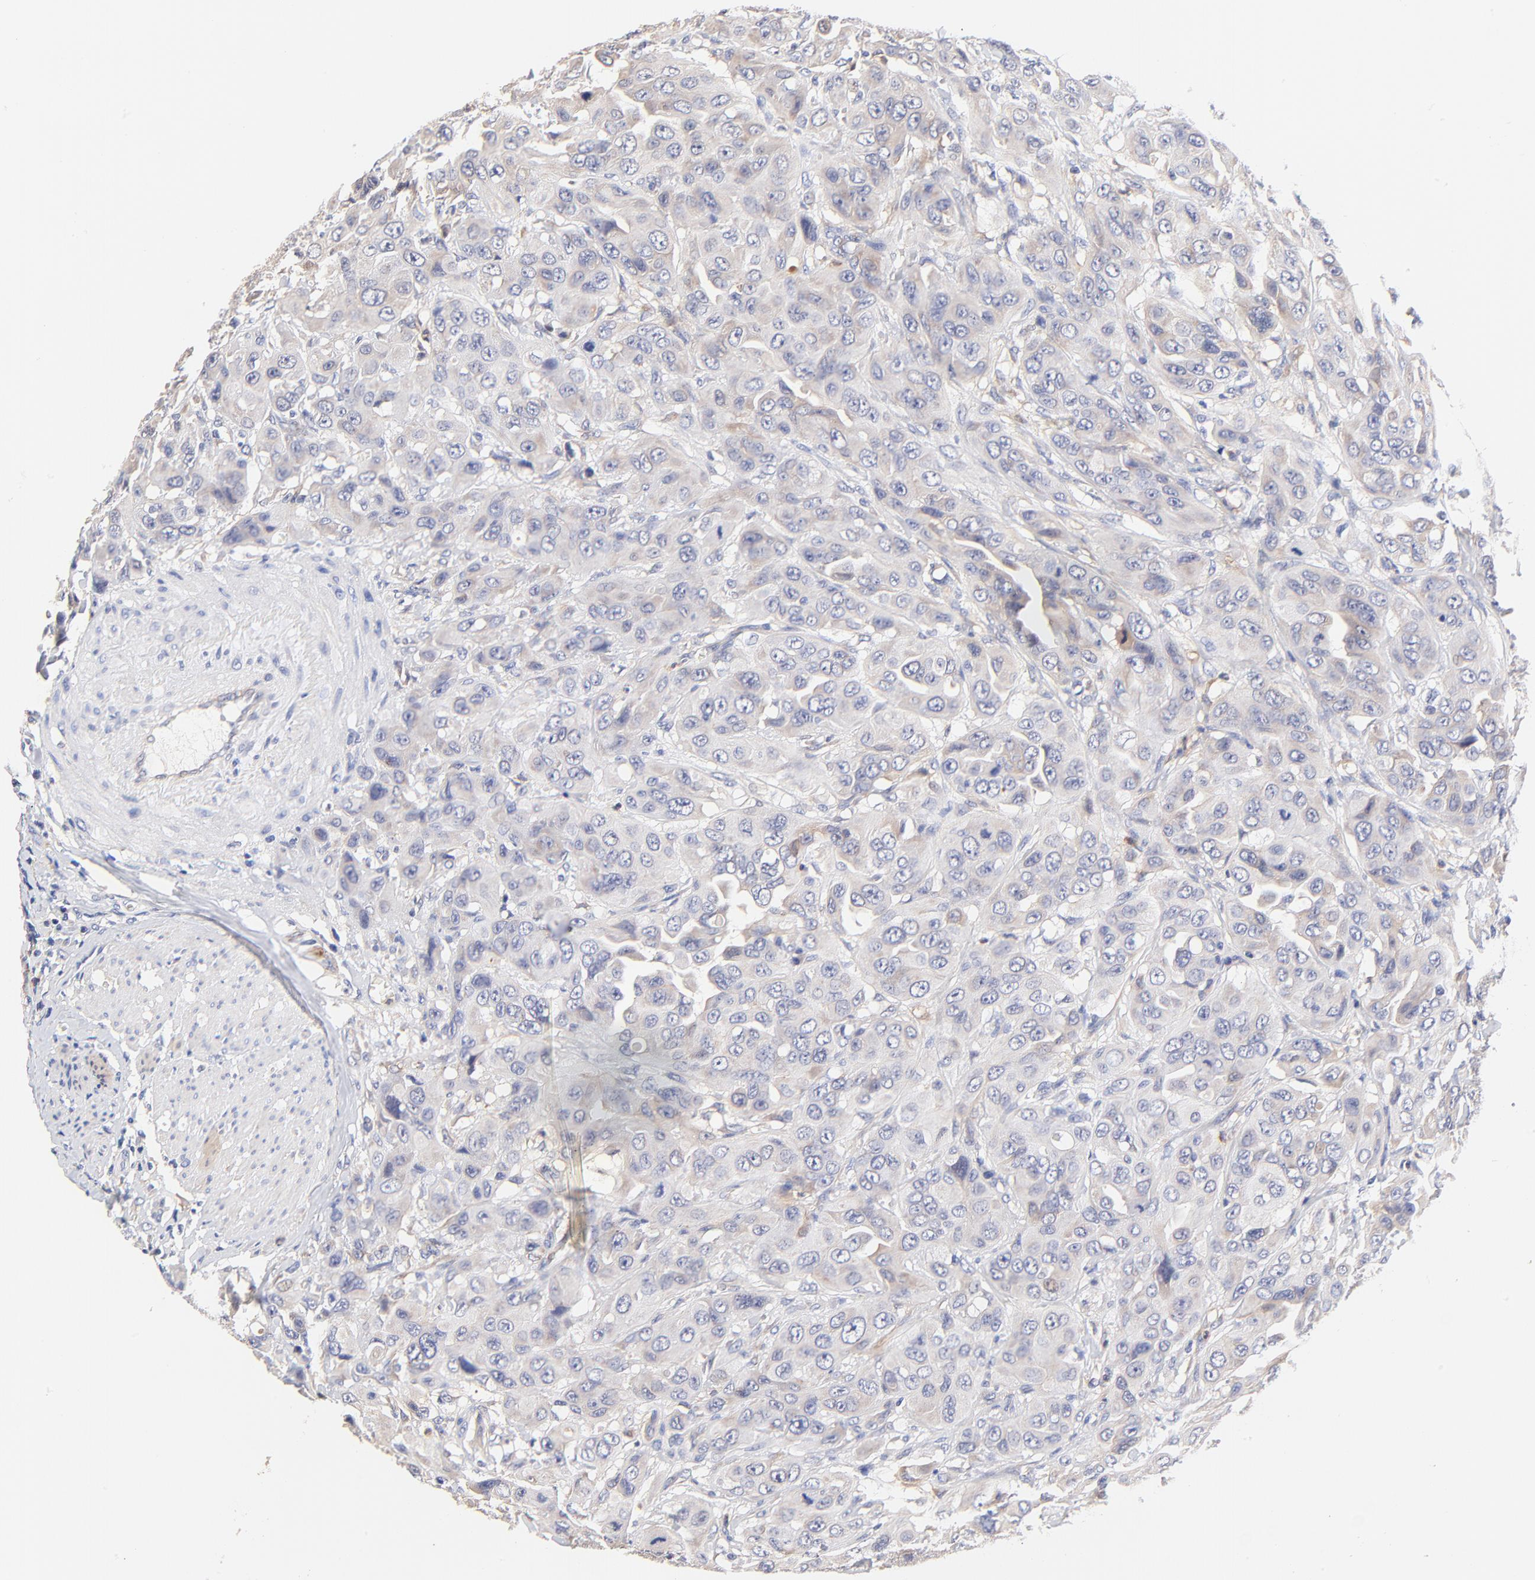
{"staining": {"intensity": "weak", "quantity": "<25%", "location": "cytoplasmic/membranous"}, "tissue": "urothelial cancer", "cell_type": "Tumor cells", "image_type": "cancer", "snomed": [{"axis": "morphology", "description": "Urothelial carcinoma, High grade"}, {"axis": "topography", "description": "Urinary bladder"}], "caption": "High magnification brightfield microscopy of urothelial cancer stained with DAB (brown) and counterstained with hematoxylin (blue): tumor cells show no significant staining.", "gene": "PTK7", "patient": {"sex": "male", "age": 73}}